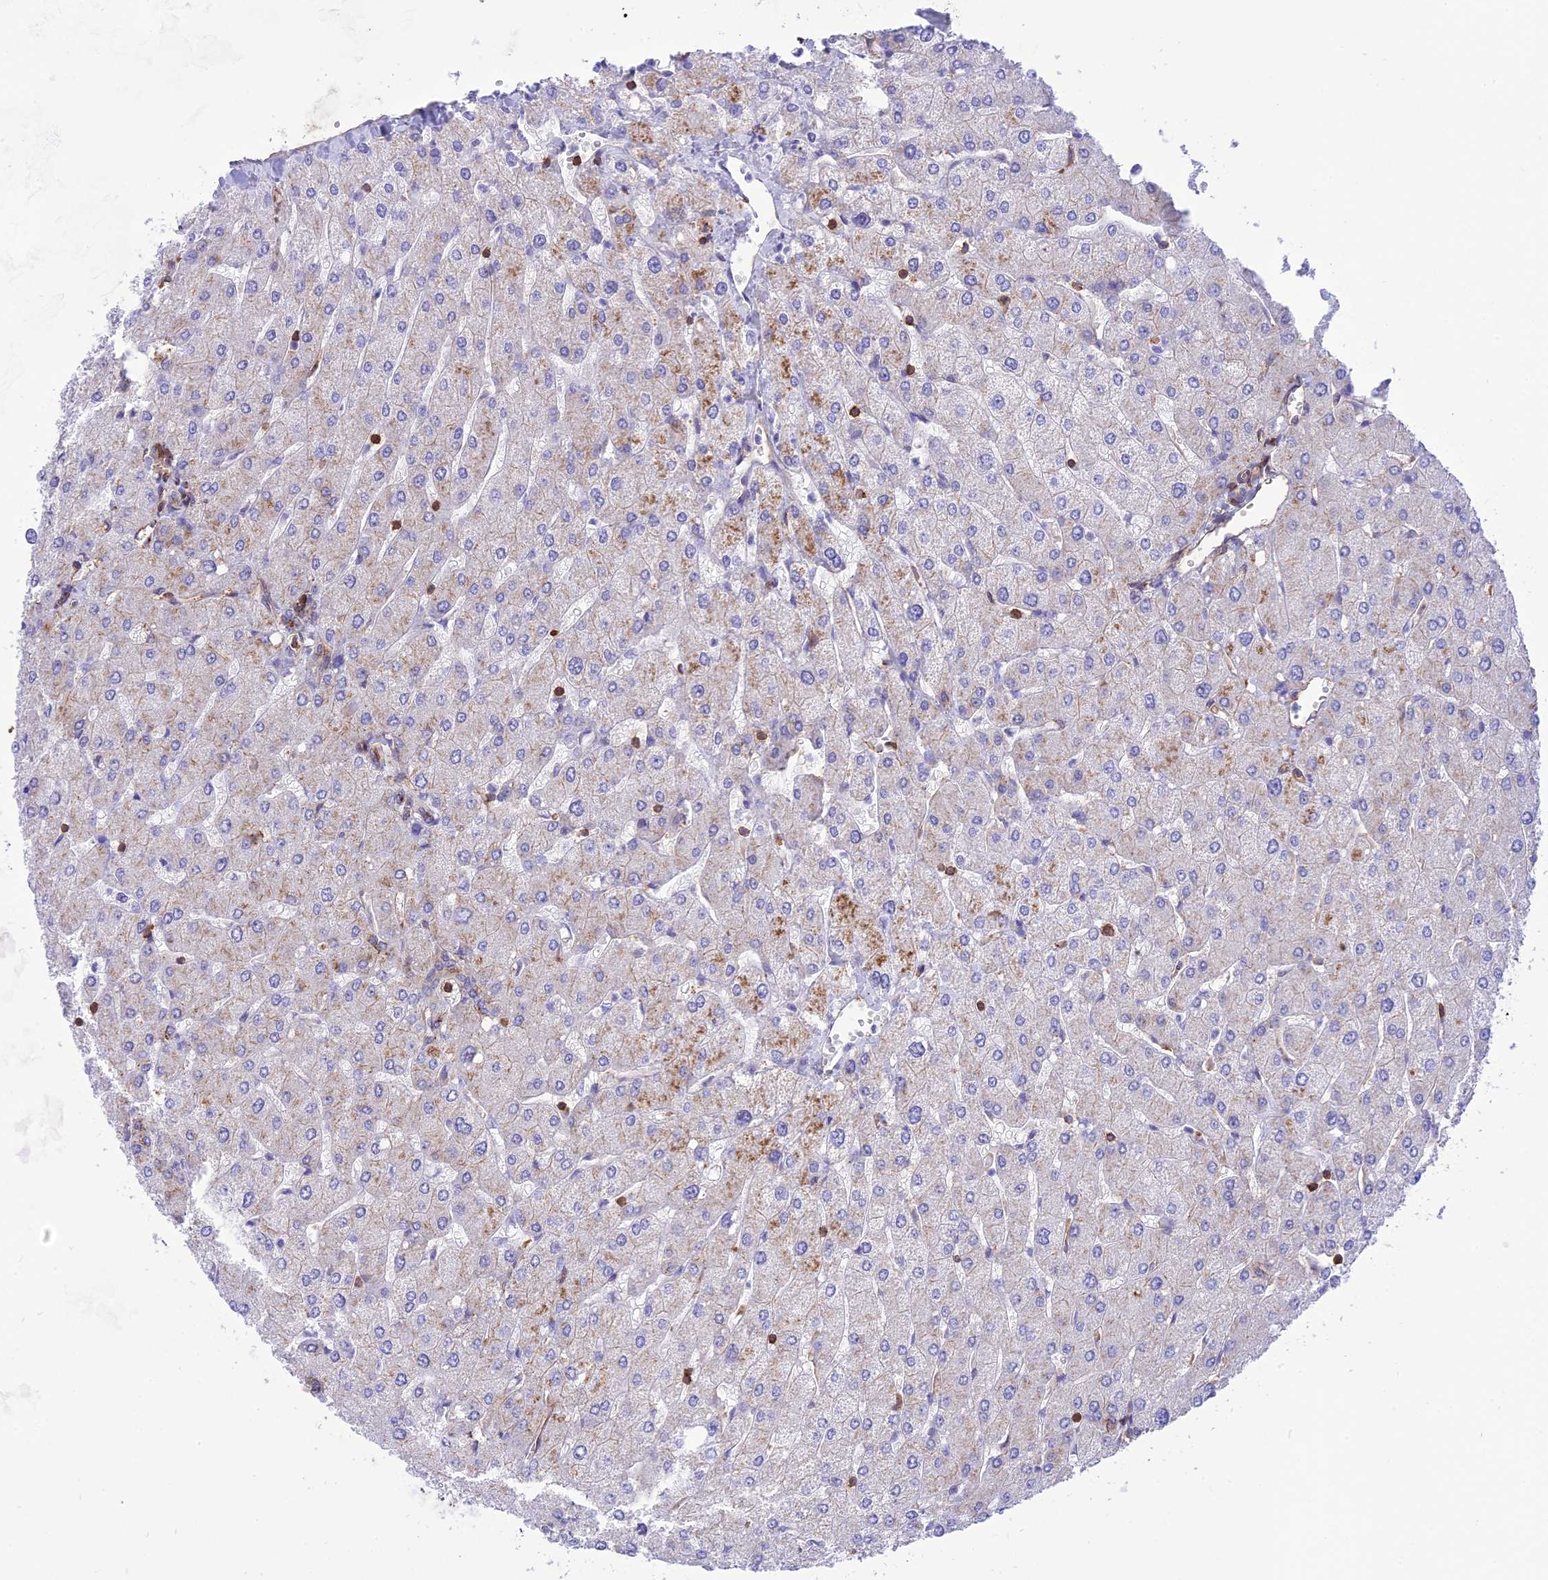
{"staining": {"intensity": "moderate", "quantity": "<25%", "location": "cytoplasmic/membranous"}, "tissue": "liver", "cell_type": "Cholangiocytes", "image_type": "normal", "snomed": [{"axis": "morphology", "description": "Normal tissue, NOS"}, {"axis": "topography", "description": "Liver"}], "caption": "About <25% of cholangiocytes in benign human liver show moderate cytoplasmic/membranous protein expression as visualized by brown immunohistochemical staining.", "gene": "SEPTIN9", "patient": {"sex": "male", "age": 55}}